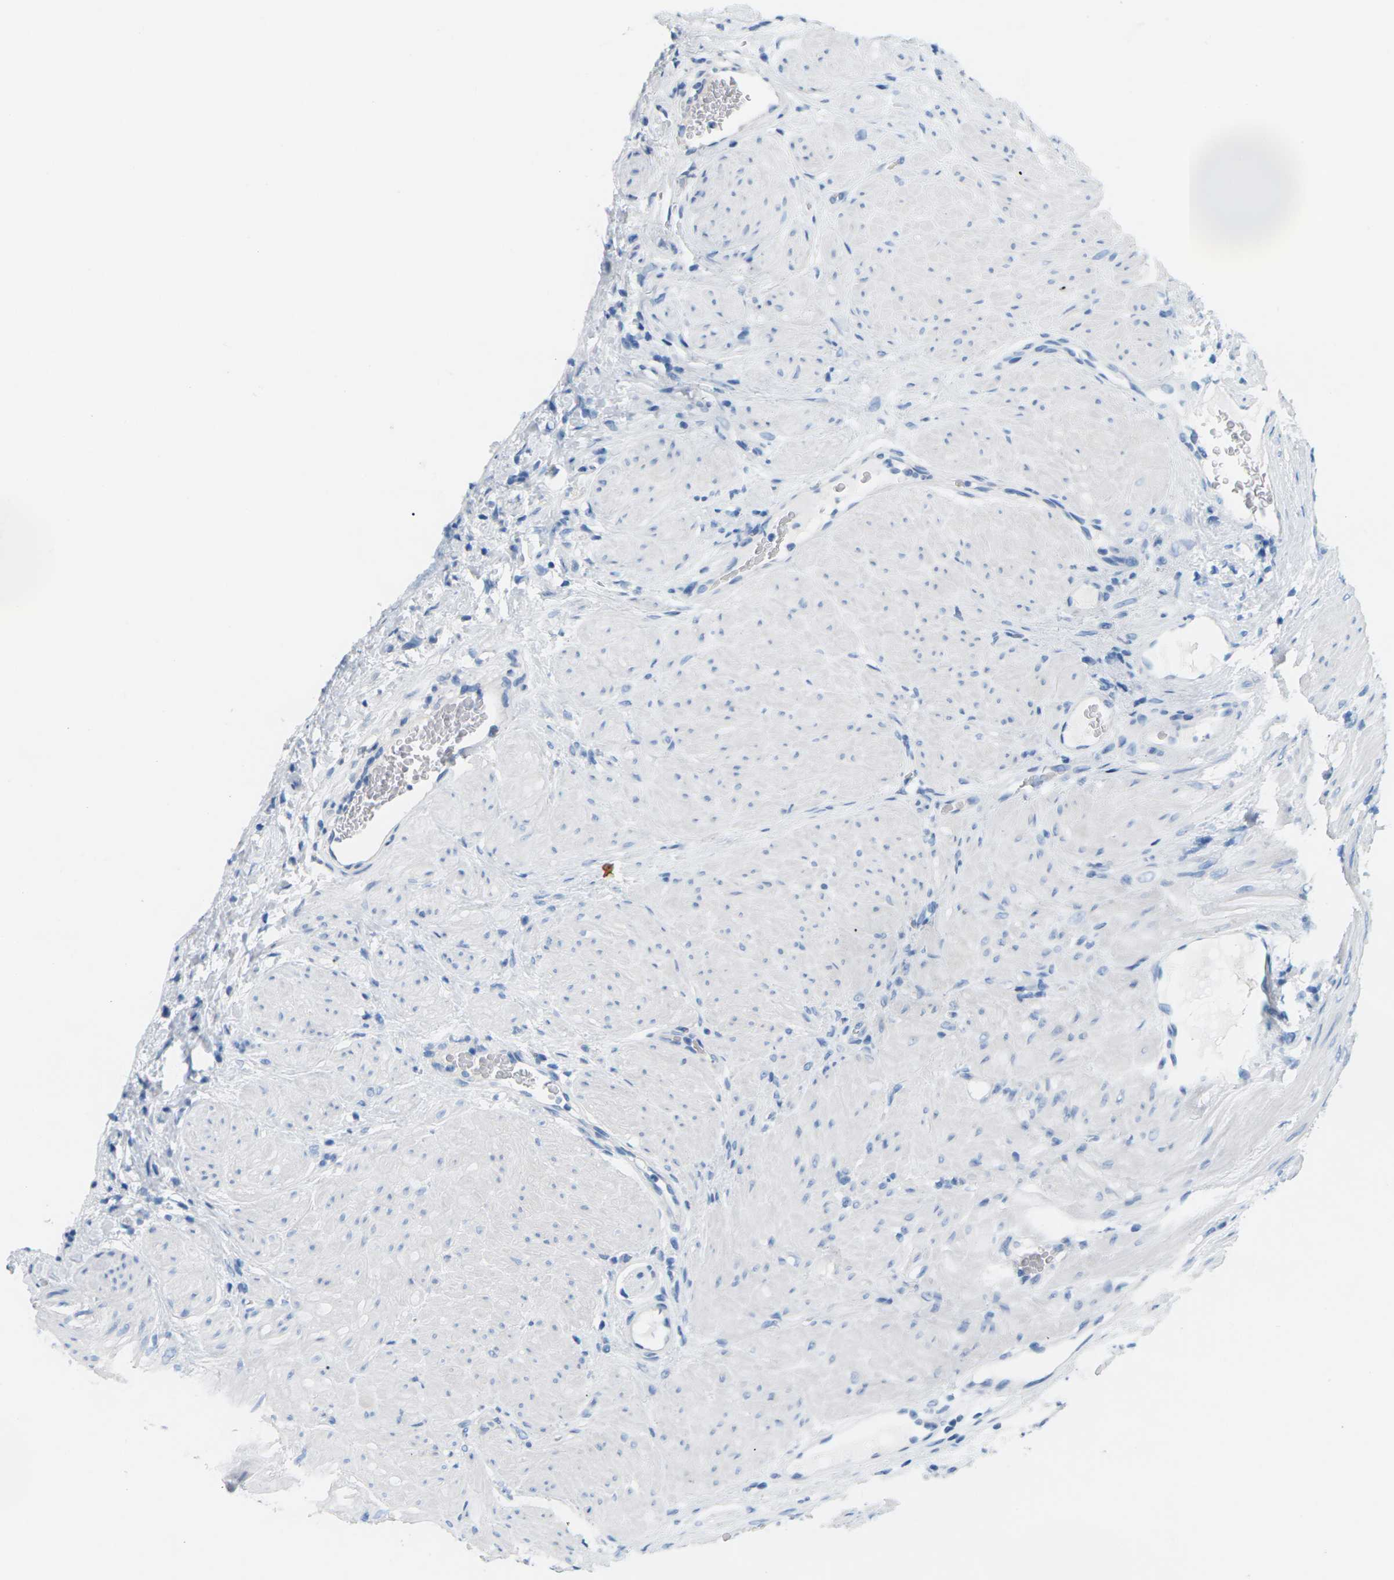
{"staining": {"intensity": "negative", "quantity": "none", "location": "none"}, "tissue": "stomach cancer", "cell_type": "Tumor cells", "image_type": "cancer", "snomed": [{"axis": "morphology", "description": "Adenocarcinoma, NOS"}, {"axis": "topography", "description": "Stomach"}], "caption": "Stomach cancer stained for a protein using immunohistochemistry (IHC) displays no staining tumor cells.", "gene": "SLC12A1", "patient": {"sex": "male", "age": 82}}